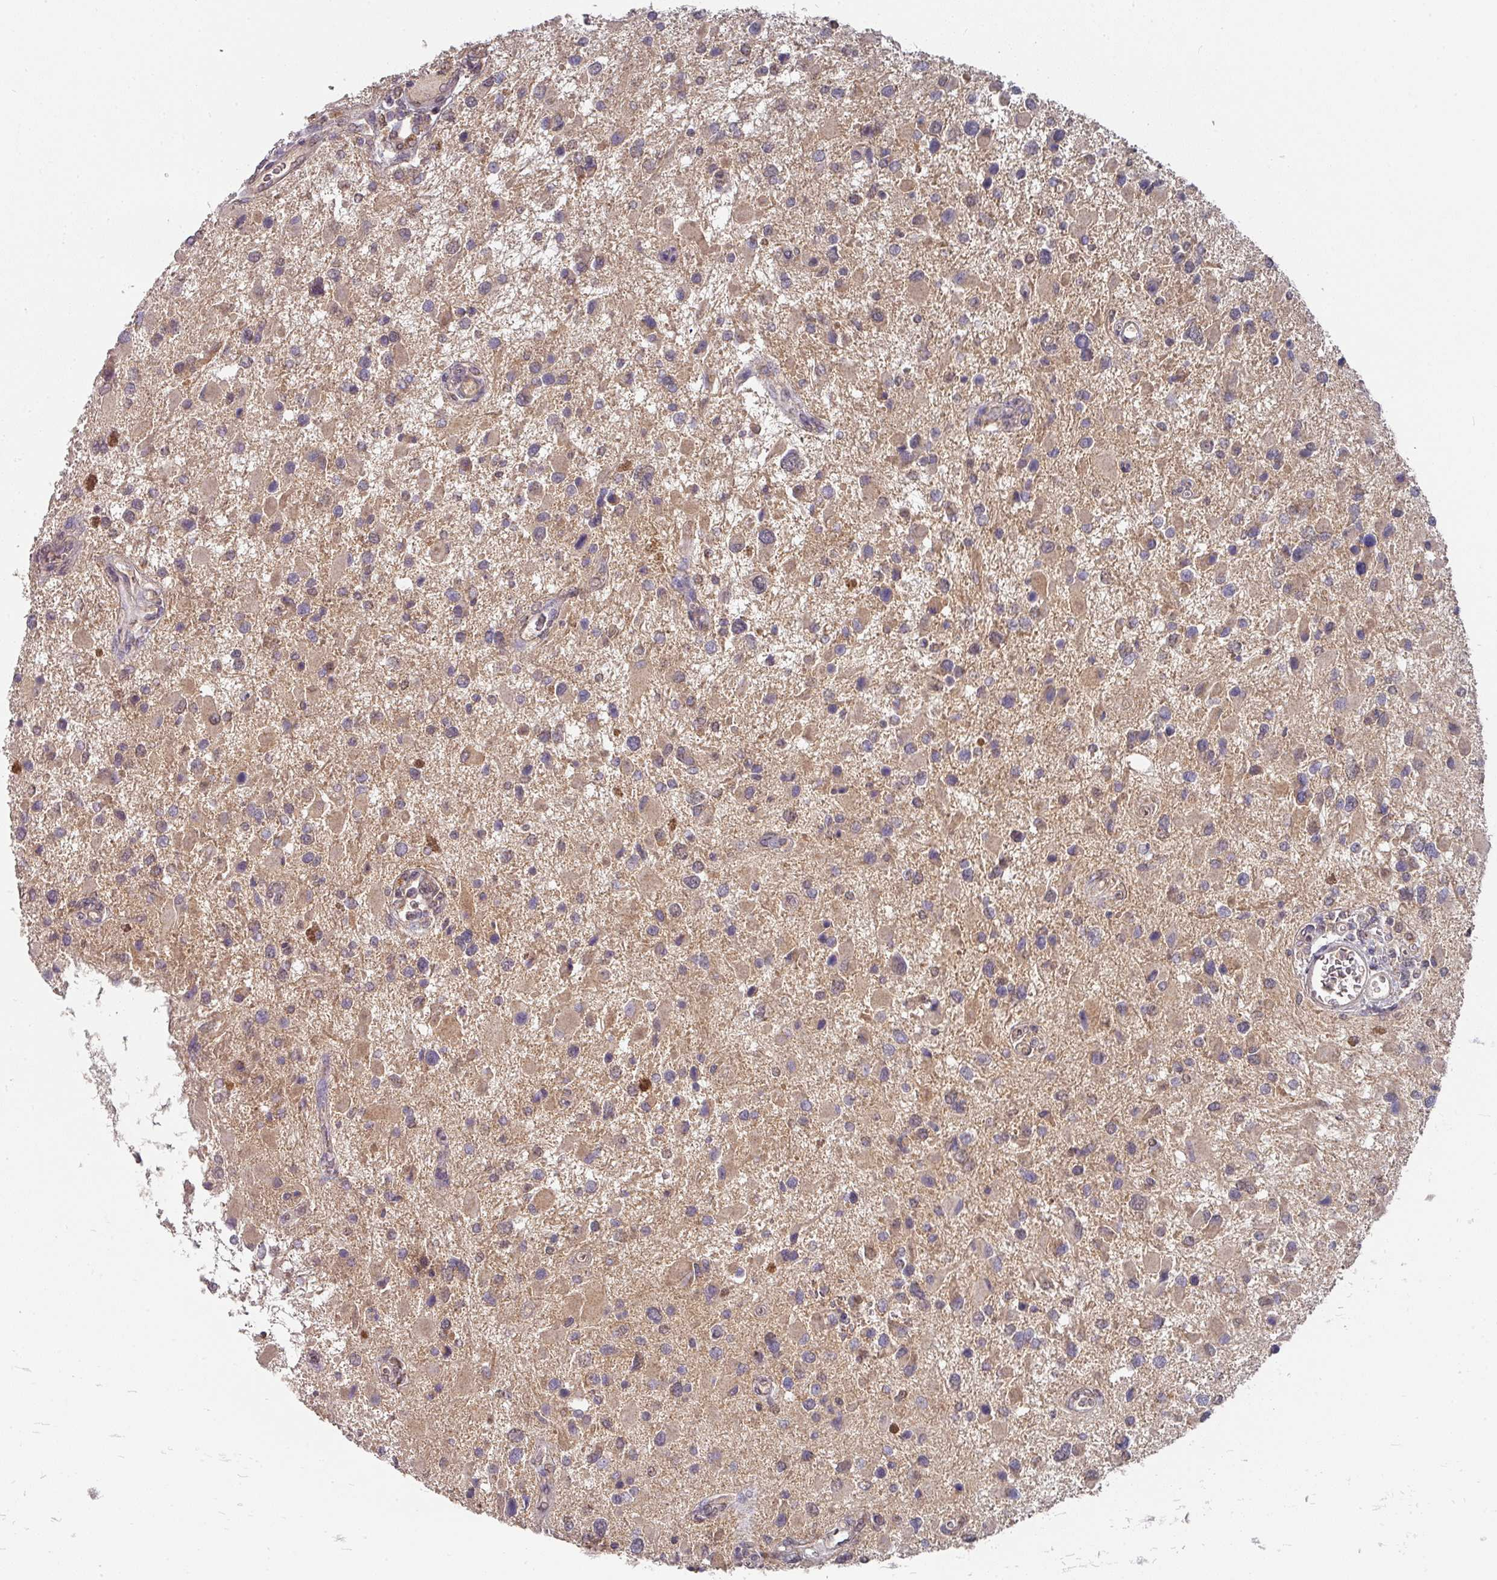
{"staining": {"intensity": "weak", "quantity": ">75%", "location": "cytoplasmic/membranous"}, "tissue": "glioma", "cell_type": "Tumor cells", "image_type": "cancer", "snomed": [{"axis": "morphology", "description": "Glioma, malignant, High grade"}, {"axis": "topography", "description": "Brain"}], "caption": "Immunohistochemical staining of human malignant glioma (high-grade) displays low levels of weak cytoplasmic/membranous positivity in about >75% of tumor cells.", "gene": "EXTL3", "patient": {"sex": "male", "age": 53}}